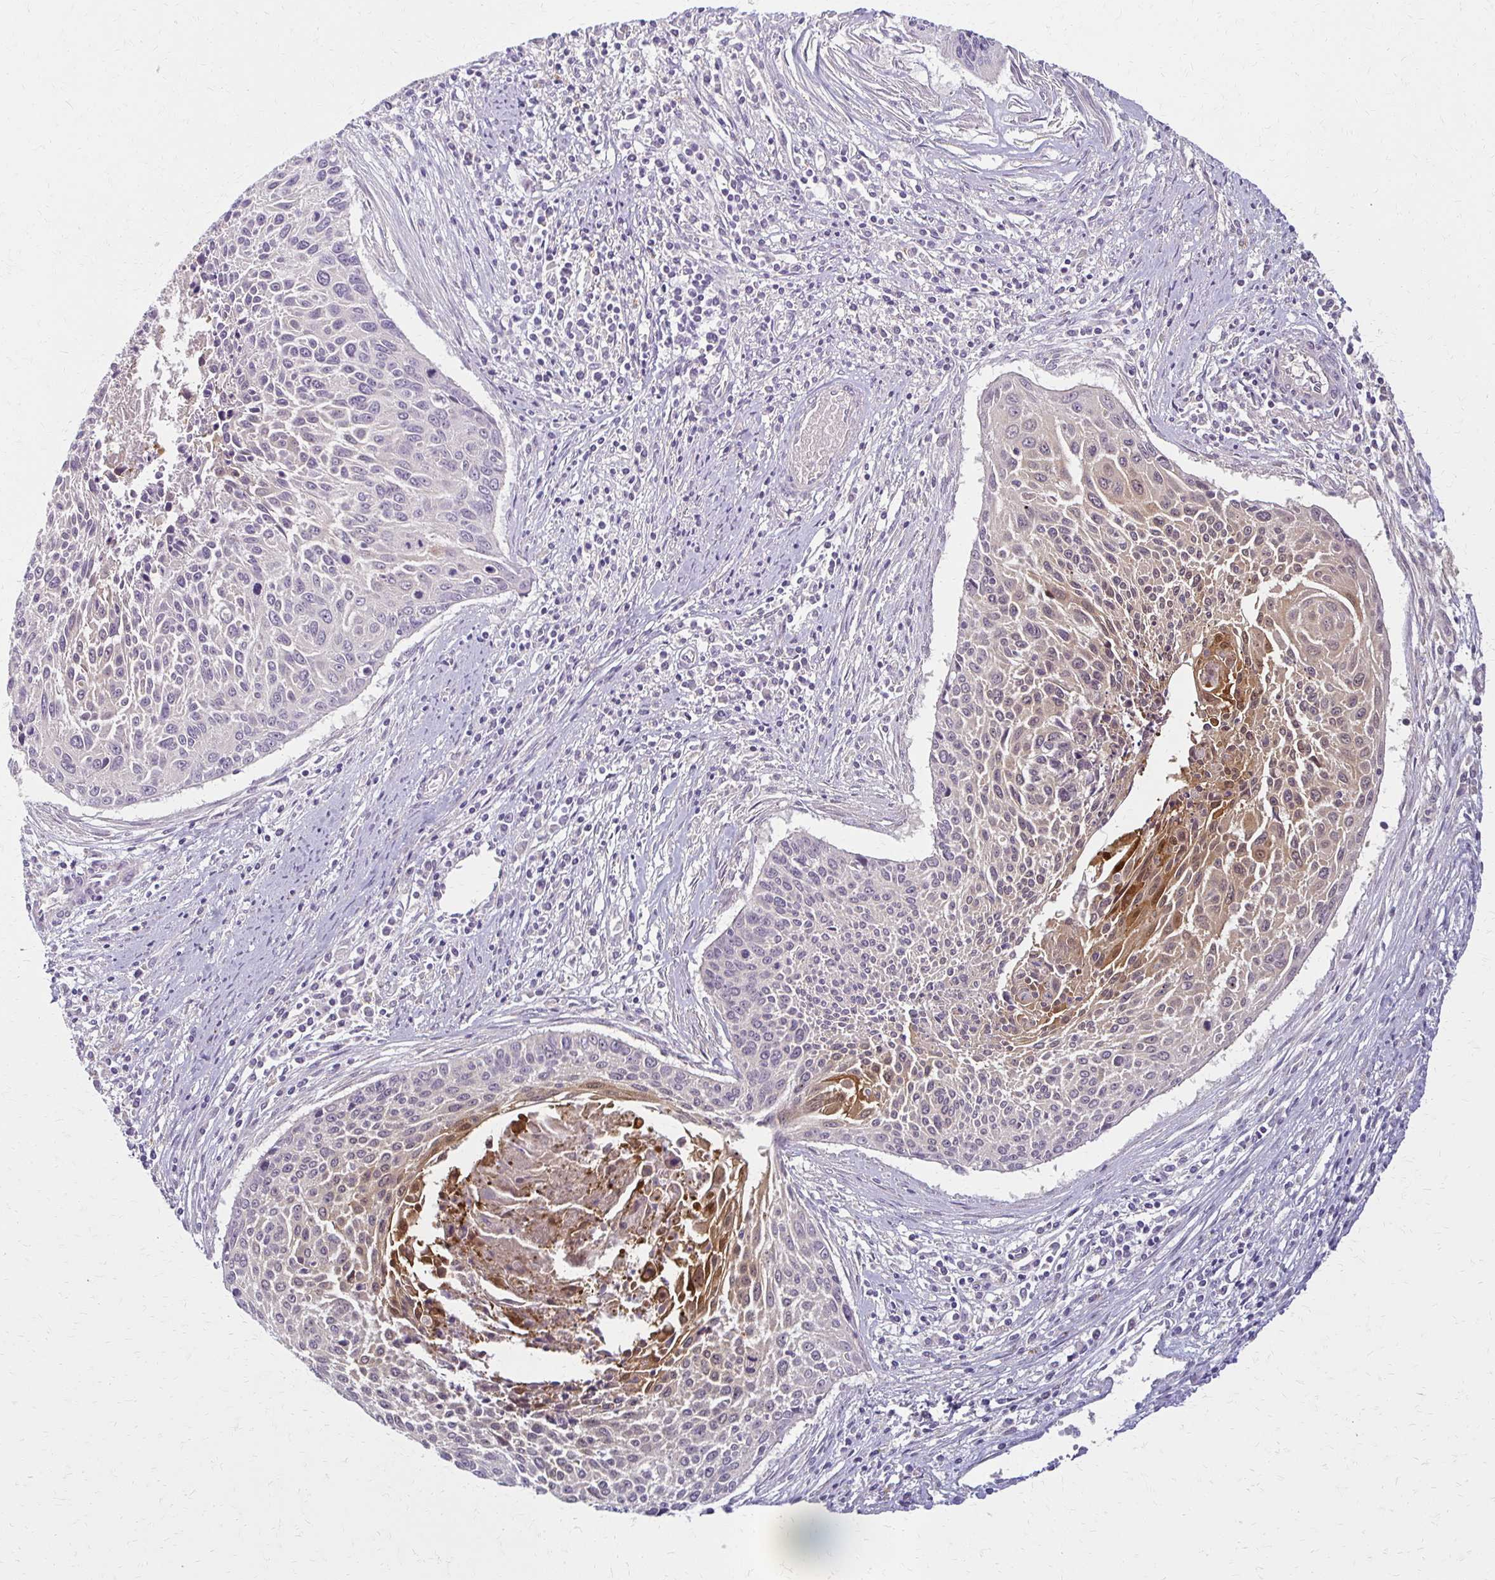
{"staining": {"intensity": "weak", "quantity": "<25%", "location": "cytoplasmic/membranous"}, "tissue": "cervical cancer", "cell_type": "Tumor cells", "image_type": "cancer", "snomed": [{"axis": "morphology", "description": "Squamous cell carcinoma, NOS"}, {"axis": "topography", "description": "Cervix"}], "caption": "Tumor cells show no significant protein staining in squamous cell carcinoma (cervical).", "gene": "BBS12", "patient": {"sex": "female", "age": 55}}